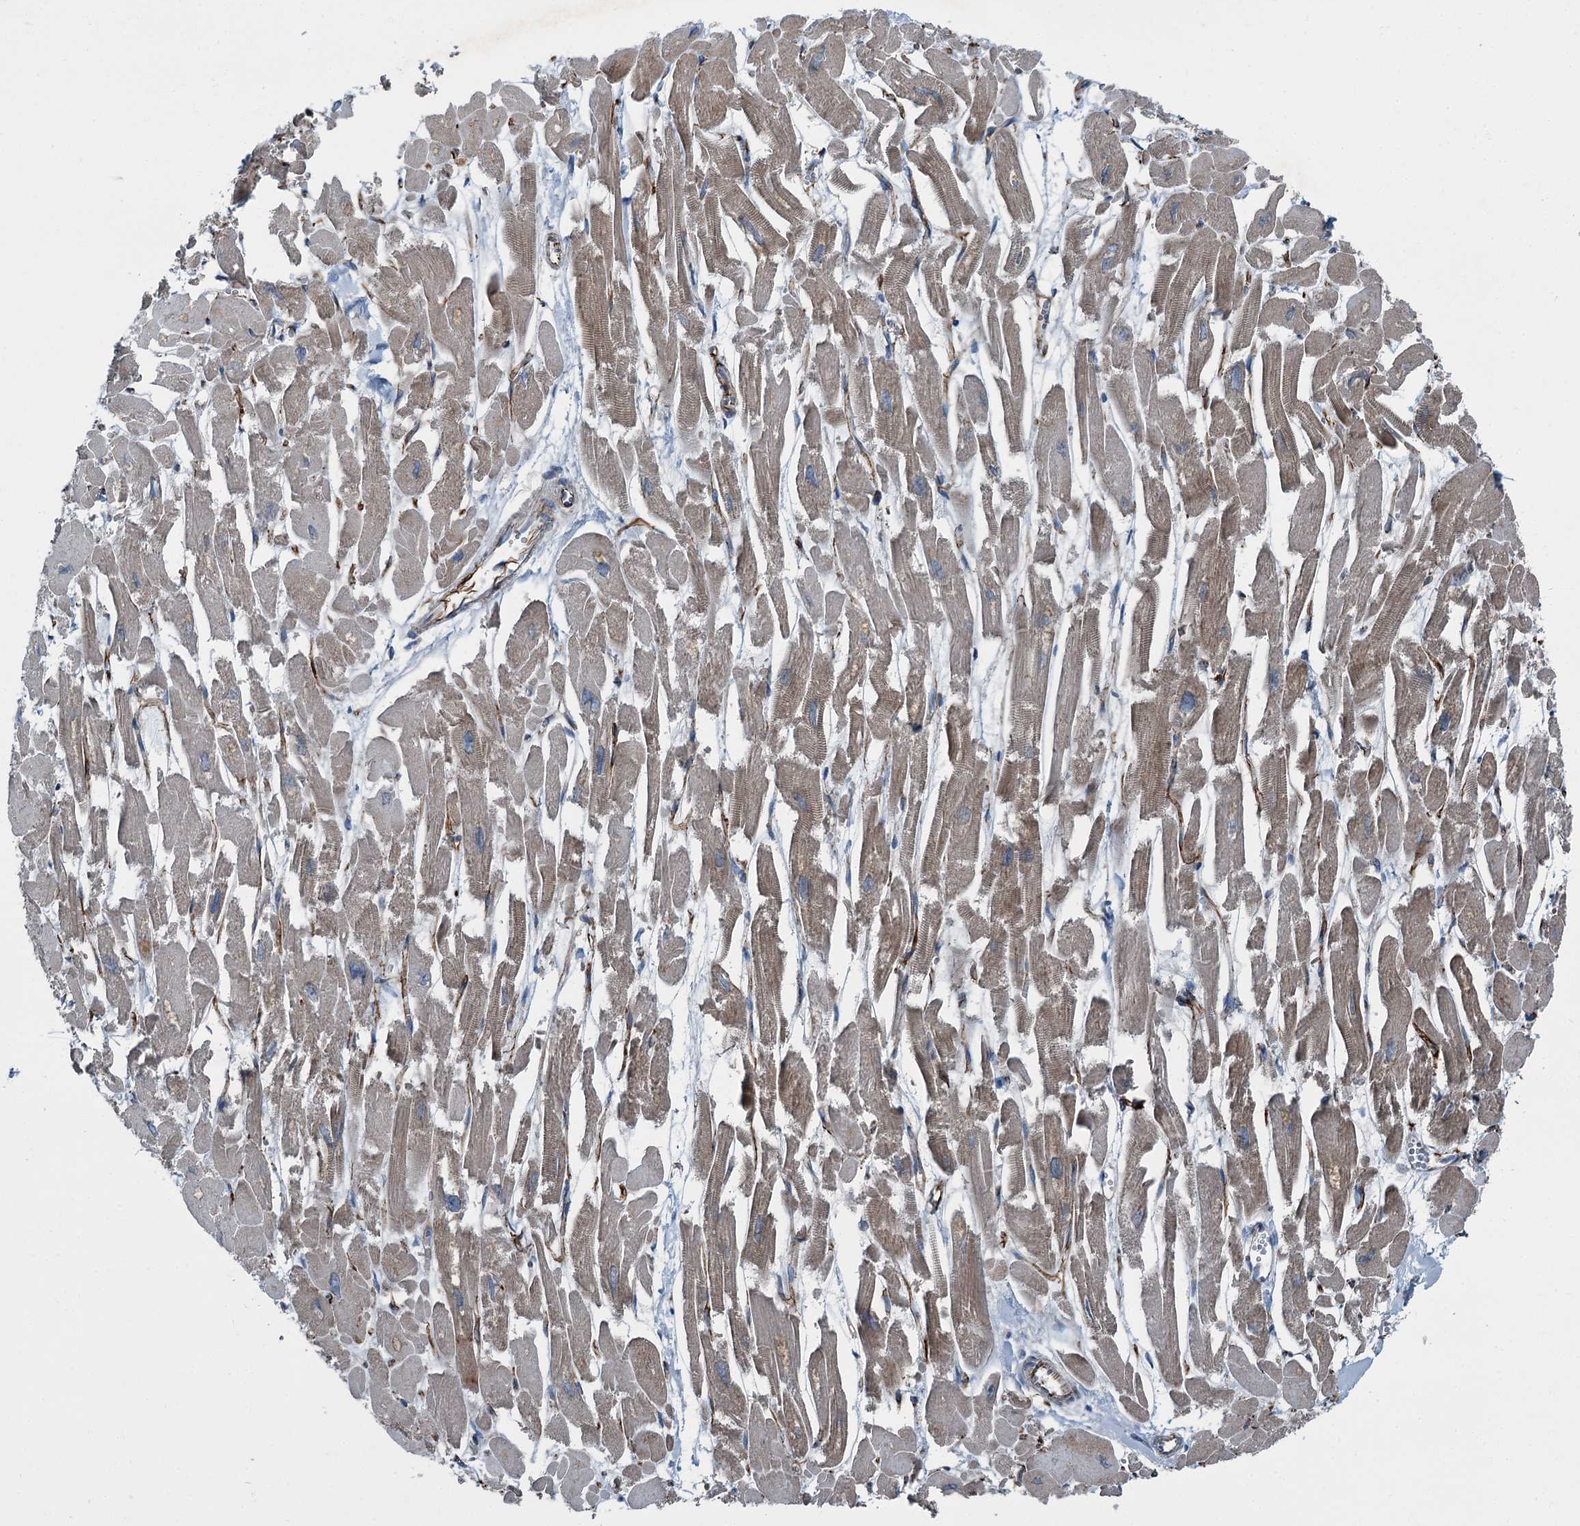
{"staining": {"intensity": "moderate", "quantity": "25%-75%", "location": "cytoplasmic/membranous"}, "tissue": "heart muscle", "cell_type": "Cardiomyocytes", "image_type": "normal", "snomed": [{"axis": "morphology", "description": "Normal tissue, NOS"}, {"axis": "topography", "description": "Heart"}], "caption": "The micrograph exhibits a brown stain indicating the presence of a protein in the cytoplasmic/membranous of cardiomyocytes in heart muscle. (DAB (3,3'-diaminobenzidine) IHC with brightfield microscopy, high magnification).", "gene": "AXL", "patient": {"sex": "male", "age": 54}}